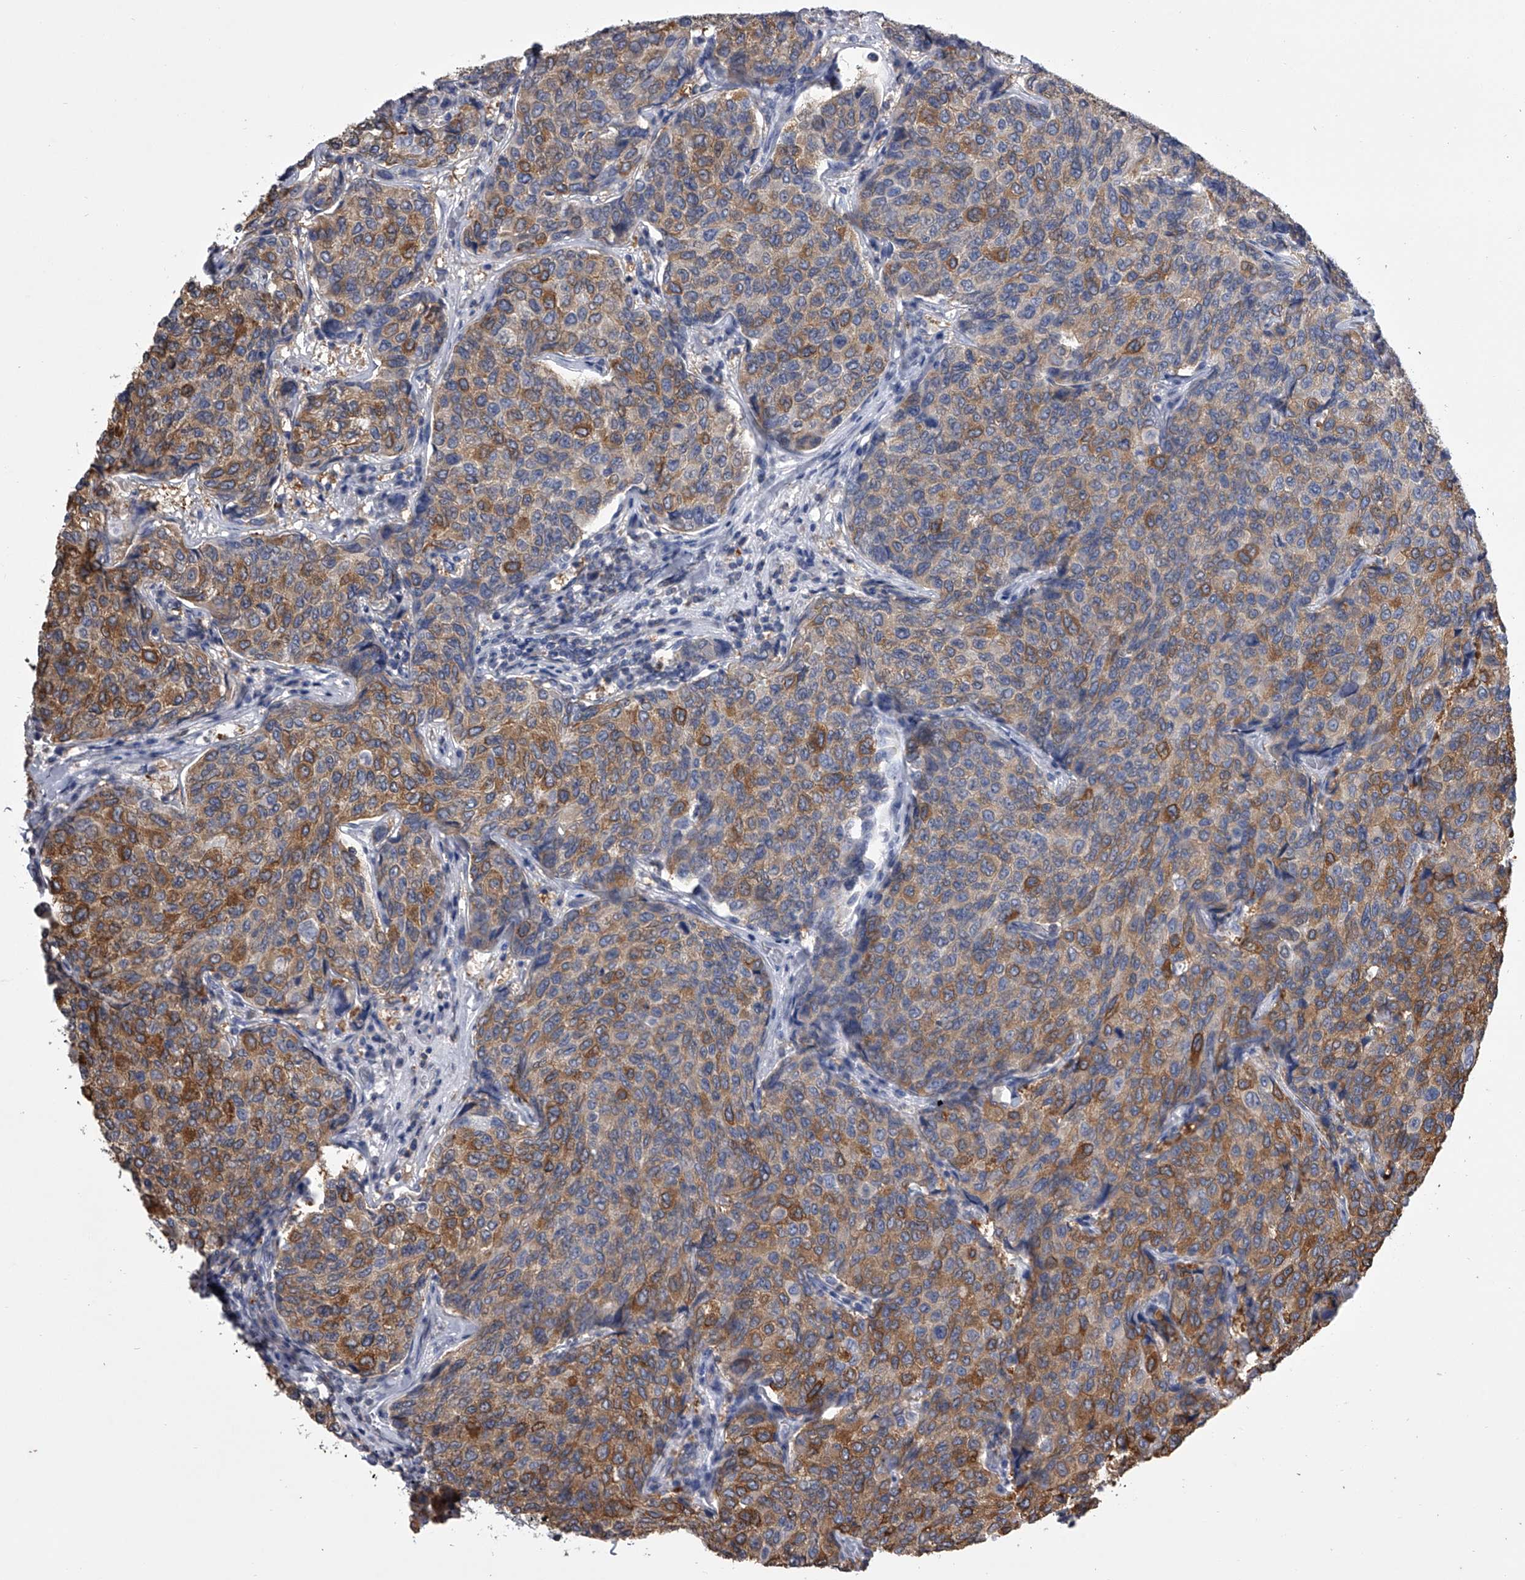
{"staining": {"intensity": "moderate", "quantity": ">75%", "location": "cytoplasmic/membranous"}, "tissue": "breast cancer", "cell_type": "Tumor cells", "image_type": "cancer", "snomed": [{"axis": "morphology", "description": "Duct carcinoma"}, {"axis": "topography", "description": "Breast"}], "caption": "Protein positivity by immunohistochemistry exhibits moderate cytoplasmic/membranous expression in approximately >75% of tumor cells in breast infiltrating ductal carcinoma. (DAB IHC, brown staining for protein, blue staining for nuclei).", "gene": "TASP1", "patient": {"sex": "female", "age": 55}}